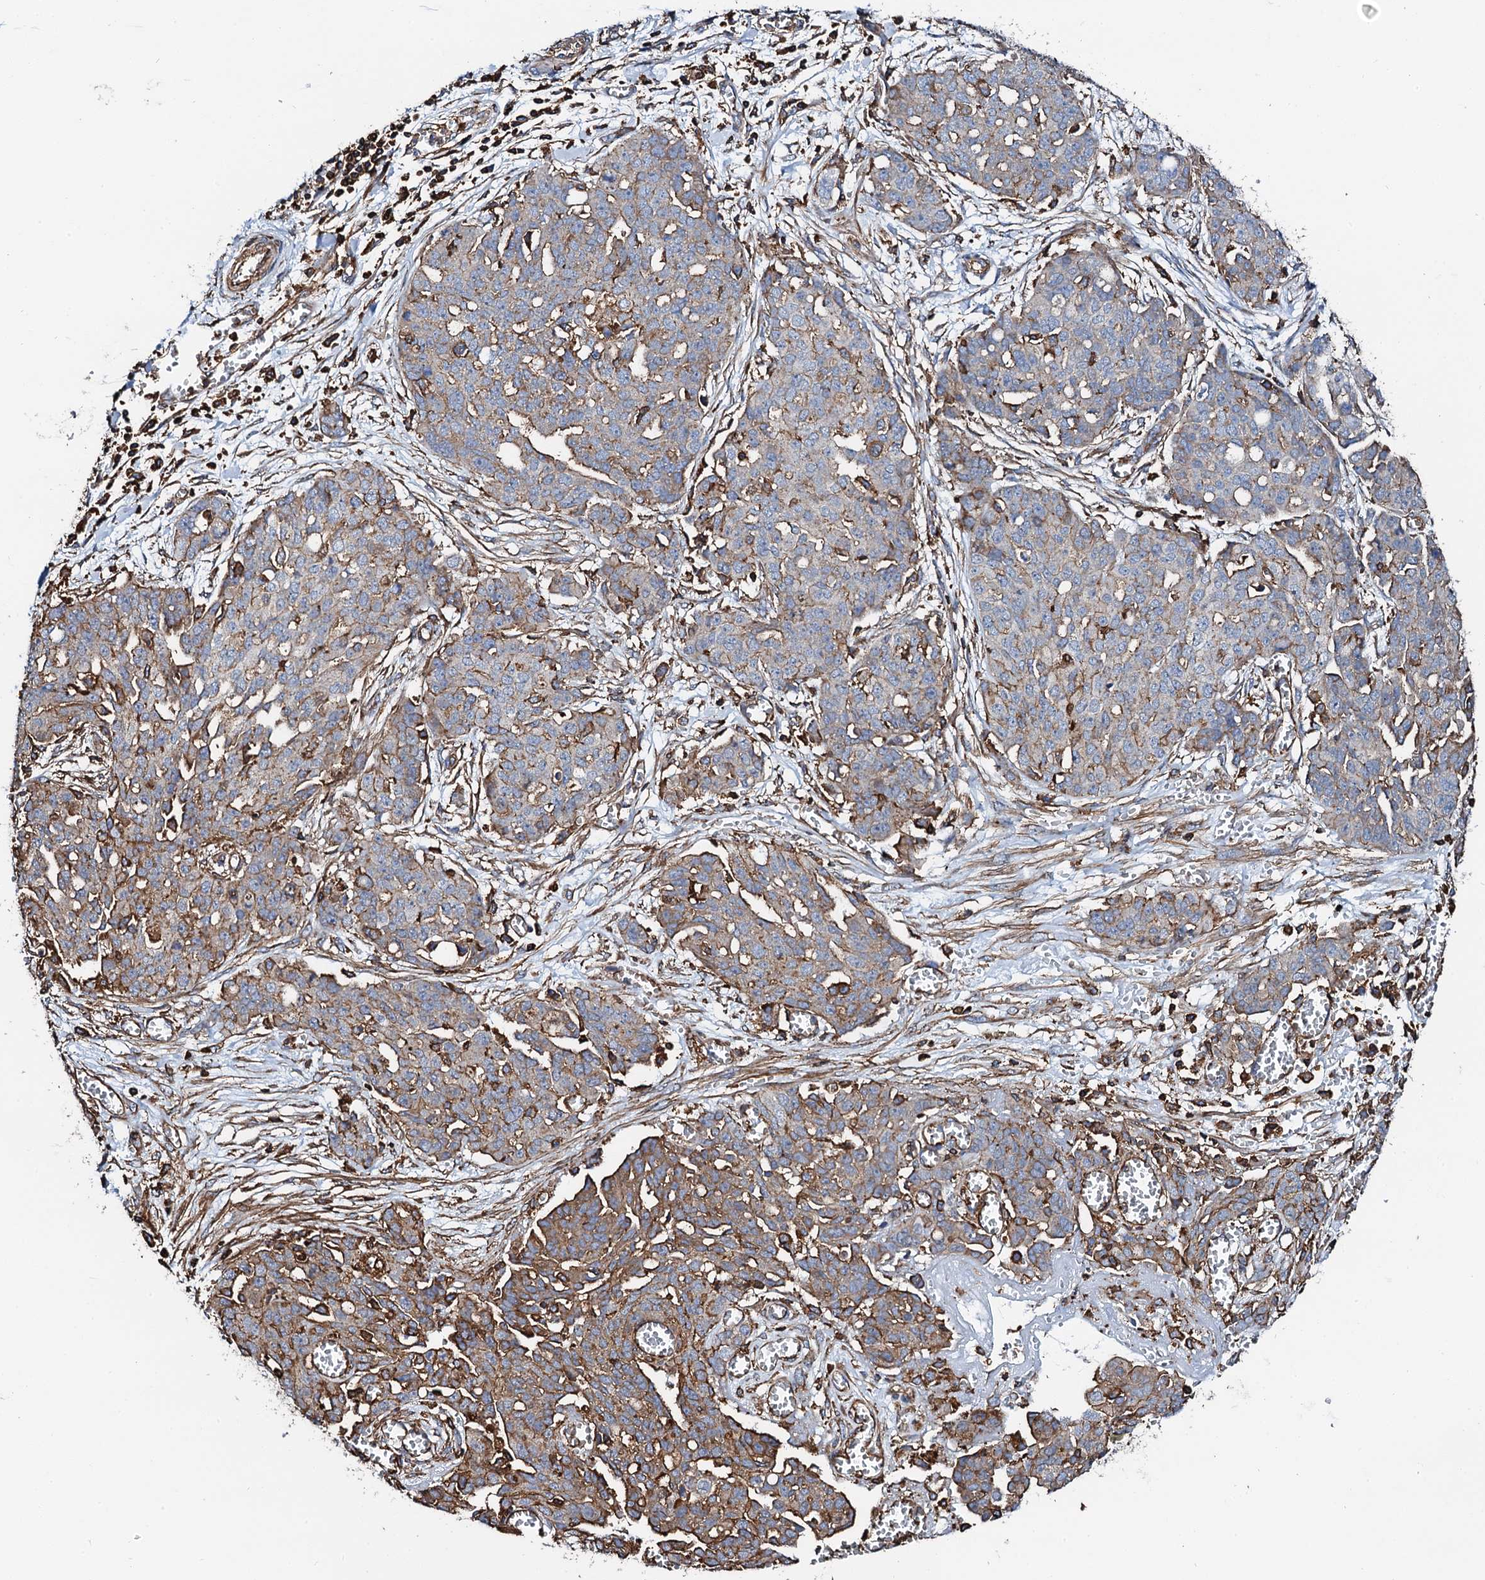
{"staining": {"intensity": "moderate", "quantity": "25%-75%", "location": "cytoplasmic/membranous"}, "tissue": "ovarian cancer", "cell_type": "Tumor cells", "image_type": "cancer", "snomed": [{"axis": "morphology", "description": "Cystadenocarcinoma, serous, NOS"}, {"axis": "topography", "description": "Soft tissue"}, {"axis": "topography", "description": "Ovary"}], "caption": "Ovarian serous cystadenocarcinoma stained with a protein marker shows moderate staining in tumor cells.", "gene": "INTS10", "patient": {"sex": "female", "age": 57}}